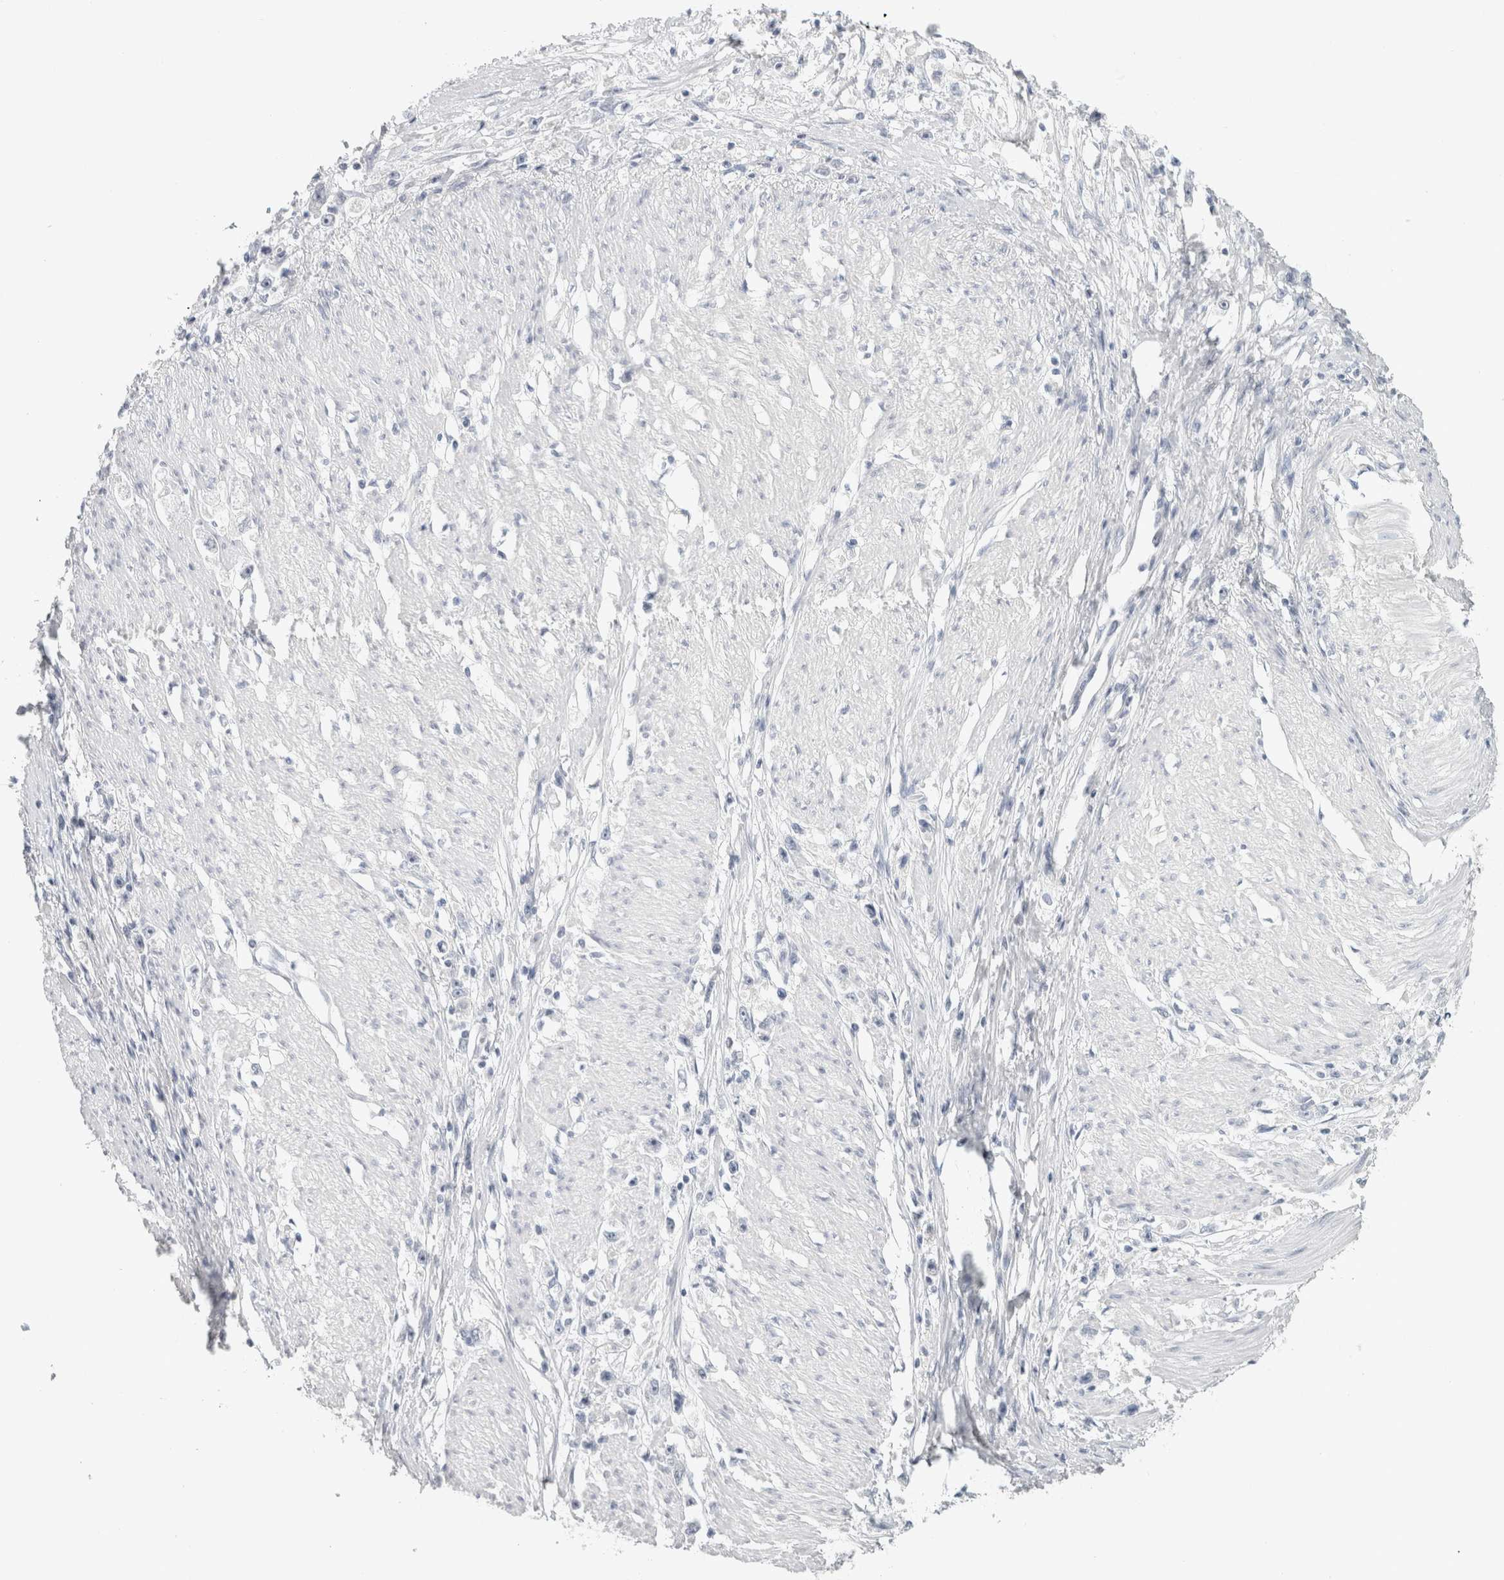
{"staining": {"intensity": "negative", "quantity": "none", "location": "none"}, "tissue": "stomach cancer", "cell_type": "Tumor cells", "image_type": "cancer", "snomed": [{"axis": "morphology", "description": "Adenocarcinoma, NOS"}, {"axis": "topography", "description": "Stomach"}], "caption": "Tumor cells are negative for brown protein staining in adenocarcinoma (stomach).", "gene": "TONSL", "patient": {"sex": "female", "age": 59}}